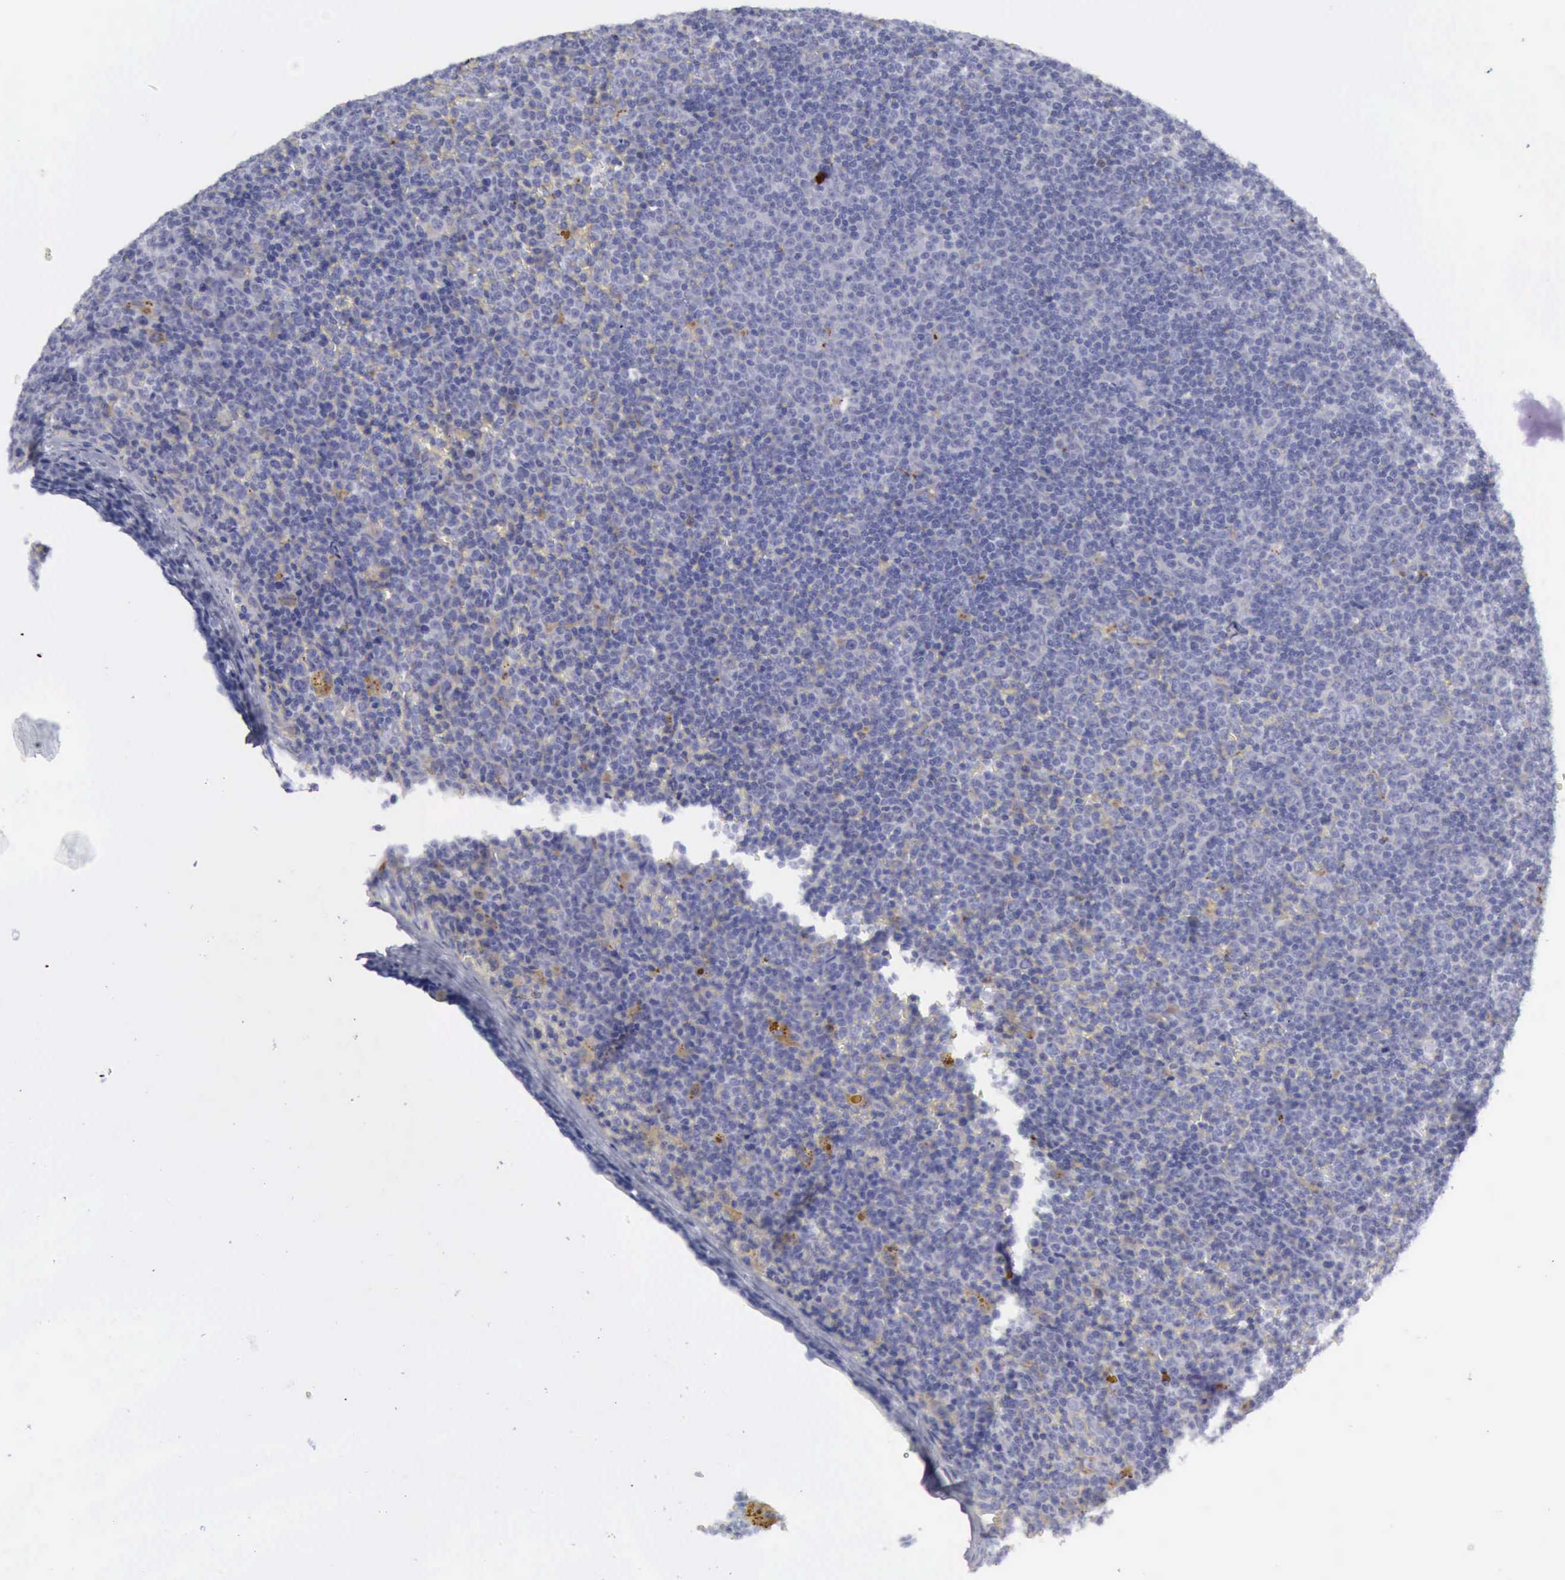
{"staining": {"intensity": "negative", "quantity": "none", "location": "none"}, "tissue": "lymphoma", "cell_type": "Tumor cells", "image_type": "cancer", "snomed": [{"axis": "morphology", "description": "Malignant lymphoma, non-Hodgkin's type, Low grade"}, {"axis": "topography", "description": "Lymph node"}], "caption": "High magnification brightfield microscopy of lymphoma stained with DAB (brown) and counterstained with hematoxylin (blue): tumor cells show no significant staining.", "gene": "CTSS", "patient": {"sex": "male", "age": 50}}